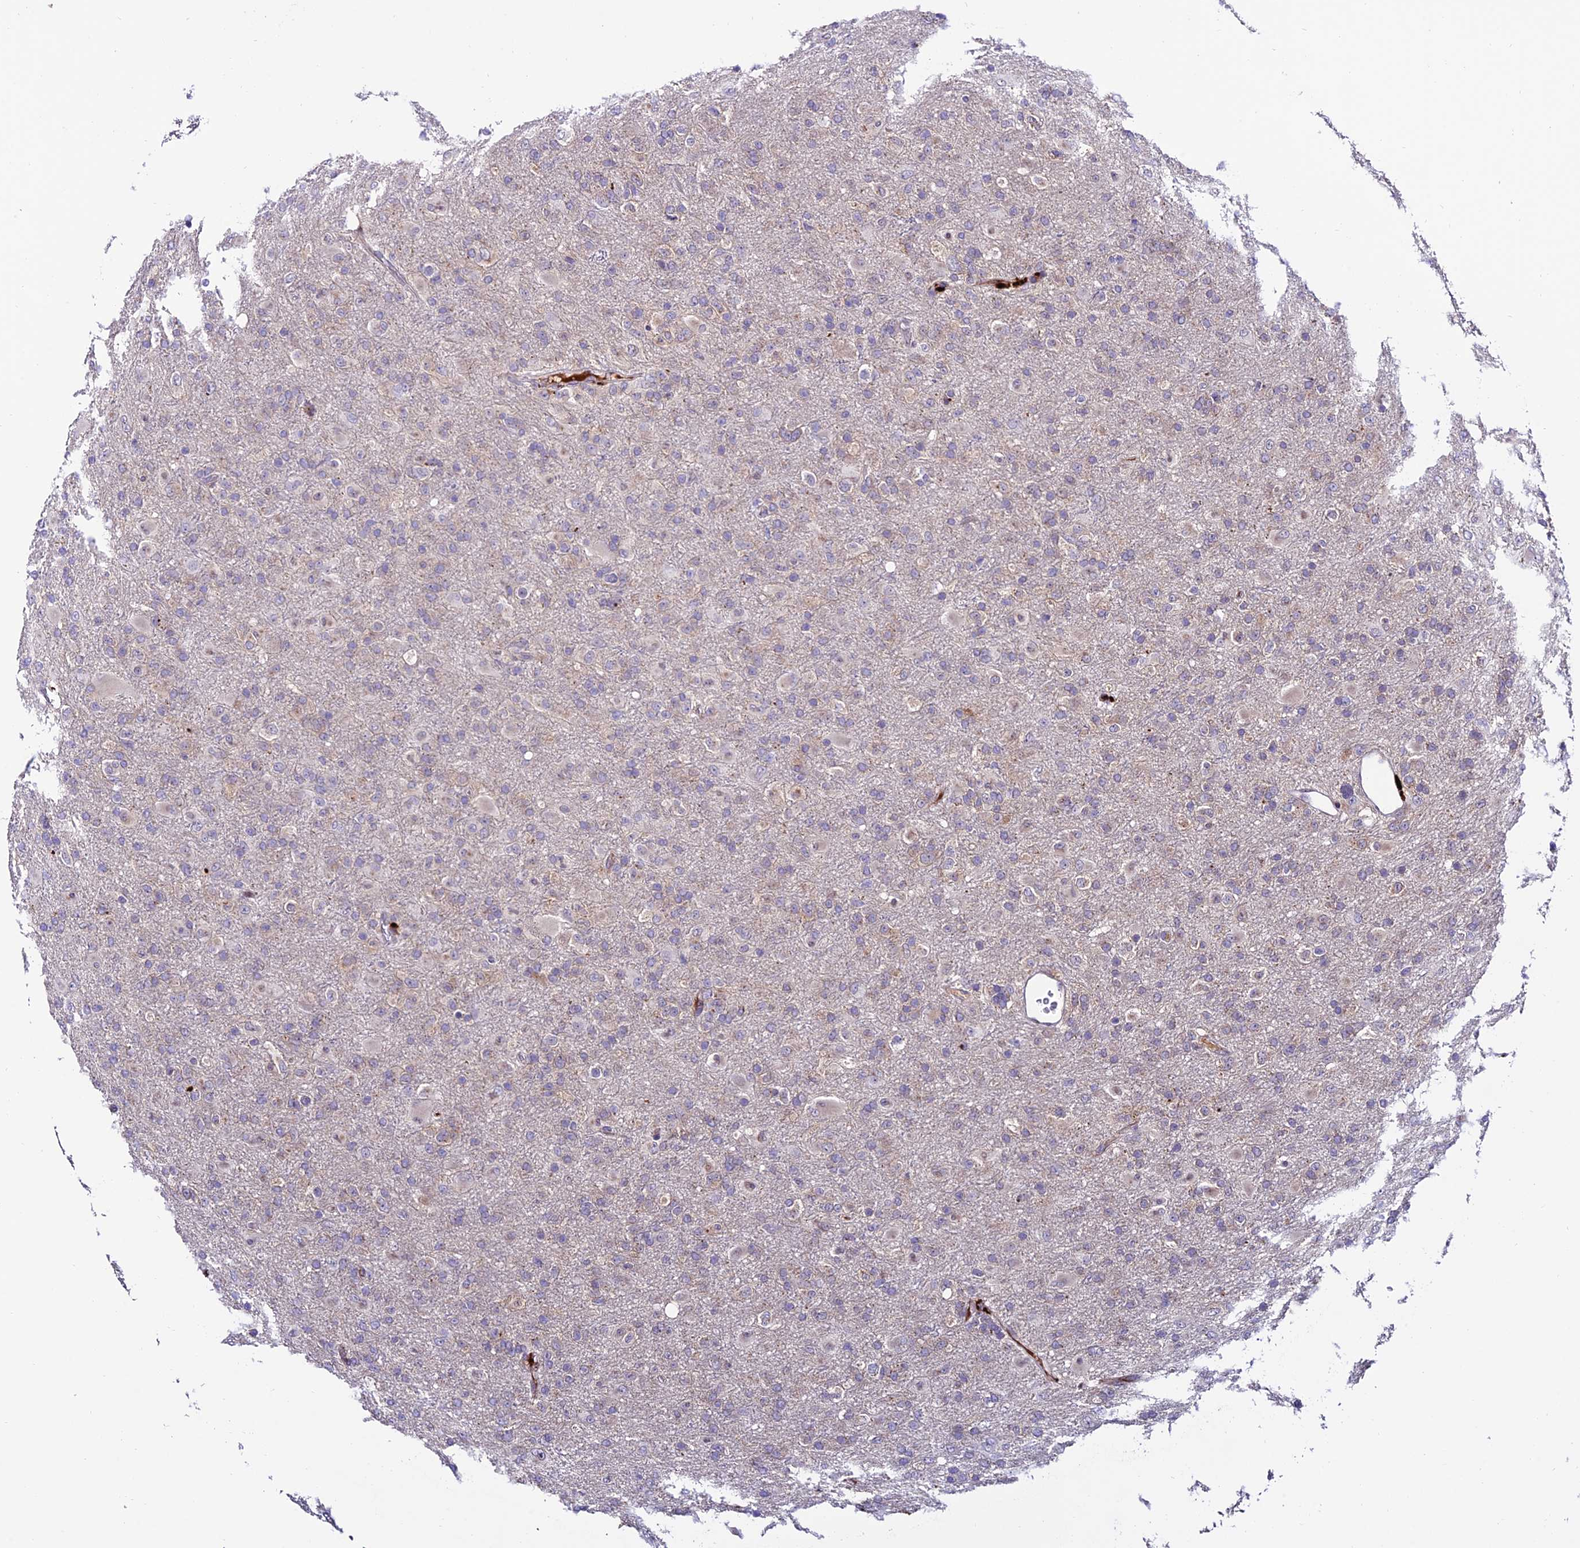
{"staining": {"intensity": "weak", "quantity": "<25%", "location": "cytoplasmic/membranous"}, "tissue": "glioma", "cell_type": "Tumor cells", "image_type": "cancer", "snomed": [{"axis": "morphology", "description": "Glioma, malignant, Low grade"}, {"axis": "topography", "description": "Brain"}], "caption": "Tumor cells are negative for brown protein staining in low-grade glioma (malignant).", "gene": "ARHGEF18", "patient": {"sex": "male", "age": 65}}